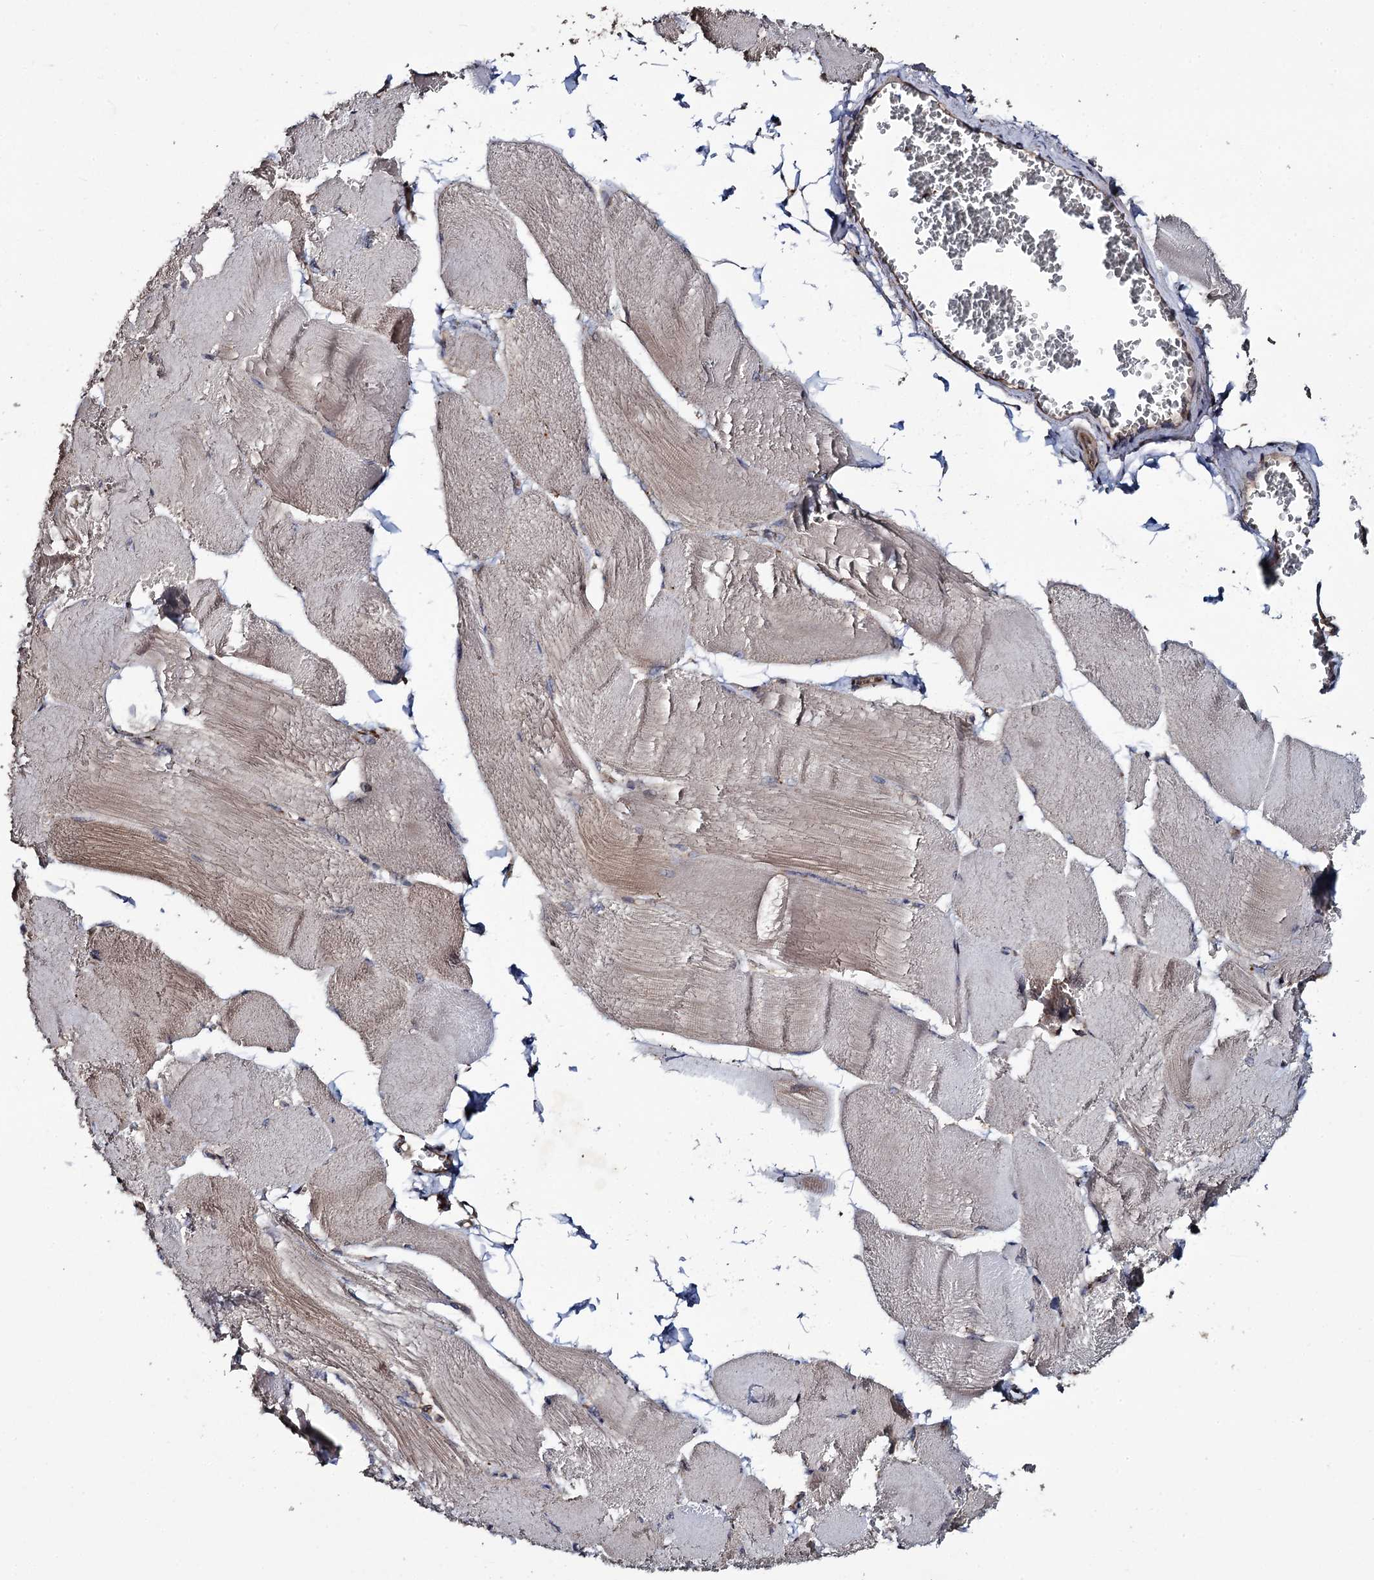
{"staining": {"intensity": "weak", "quantity": "25%-75%", "location": "cytoplasmic/membranous"}, "tissue": "skeletal muscle", "cell_type": "Myocytes", "image_type": "normal", "snomed": [{"axis": "morphology", "description": "Normal tissue, NOS"}, {"axis": "morphology", "description": "Basal cell carcinoma"}, {"axis": "topography", "description": "Skeletal muscle"}], "caption": "Protein staining reveals weak cytoplasmic/membranous expression in approximately 25%-75% of myocytes in unremarkable skeletal muscle.", "gene": "TTC23", "patient": {"sex": "female", "age": 64}}